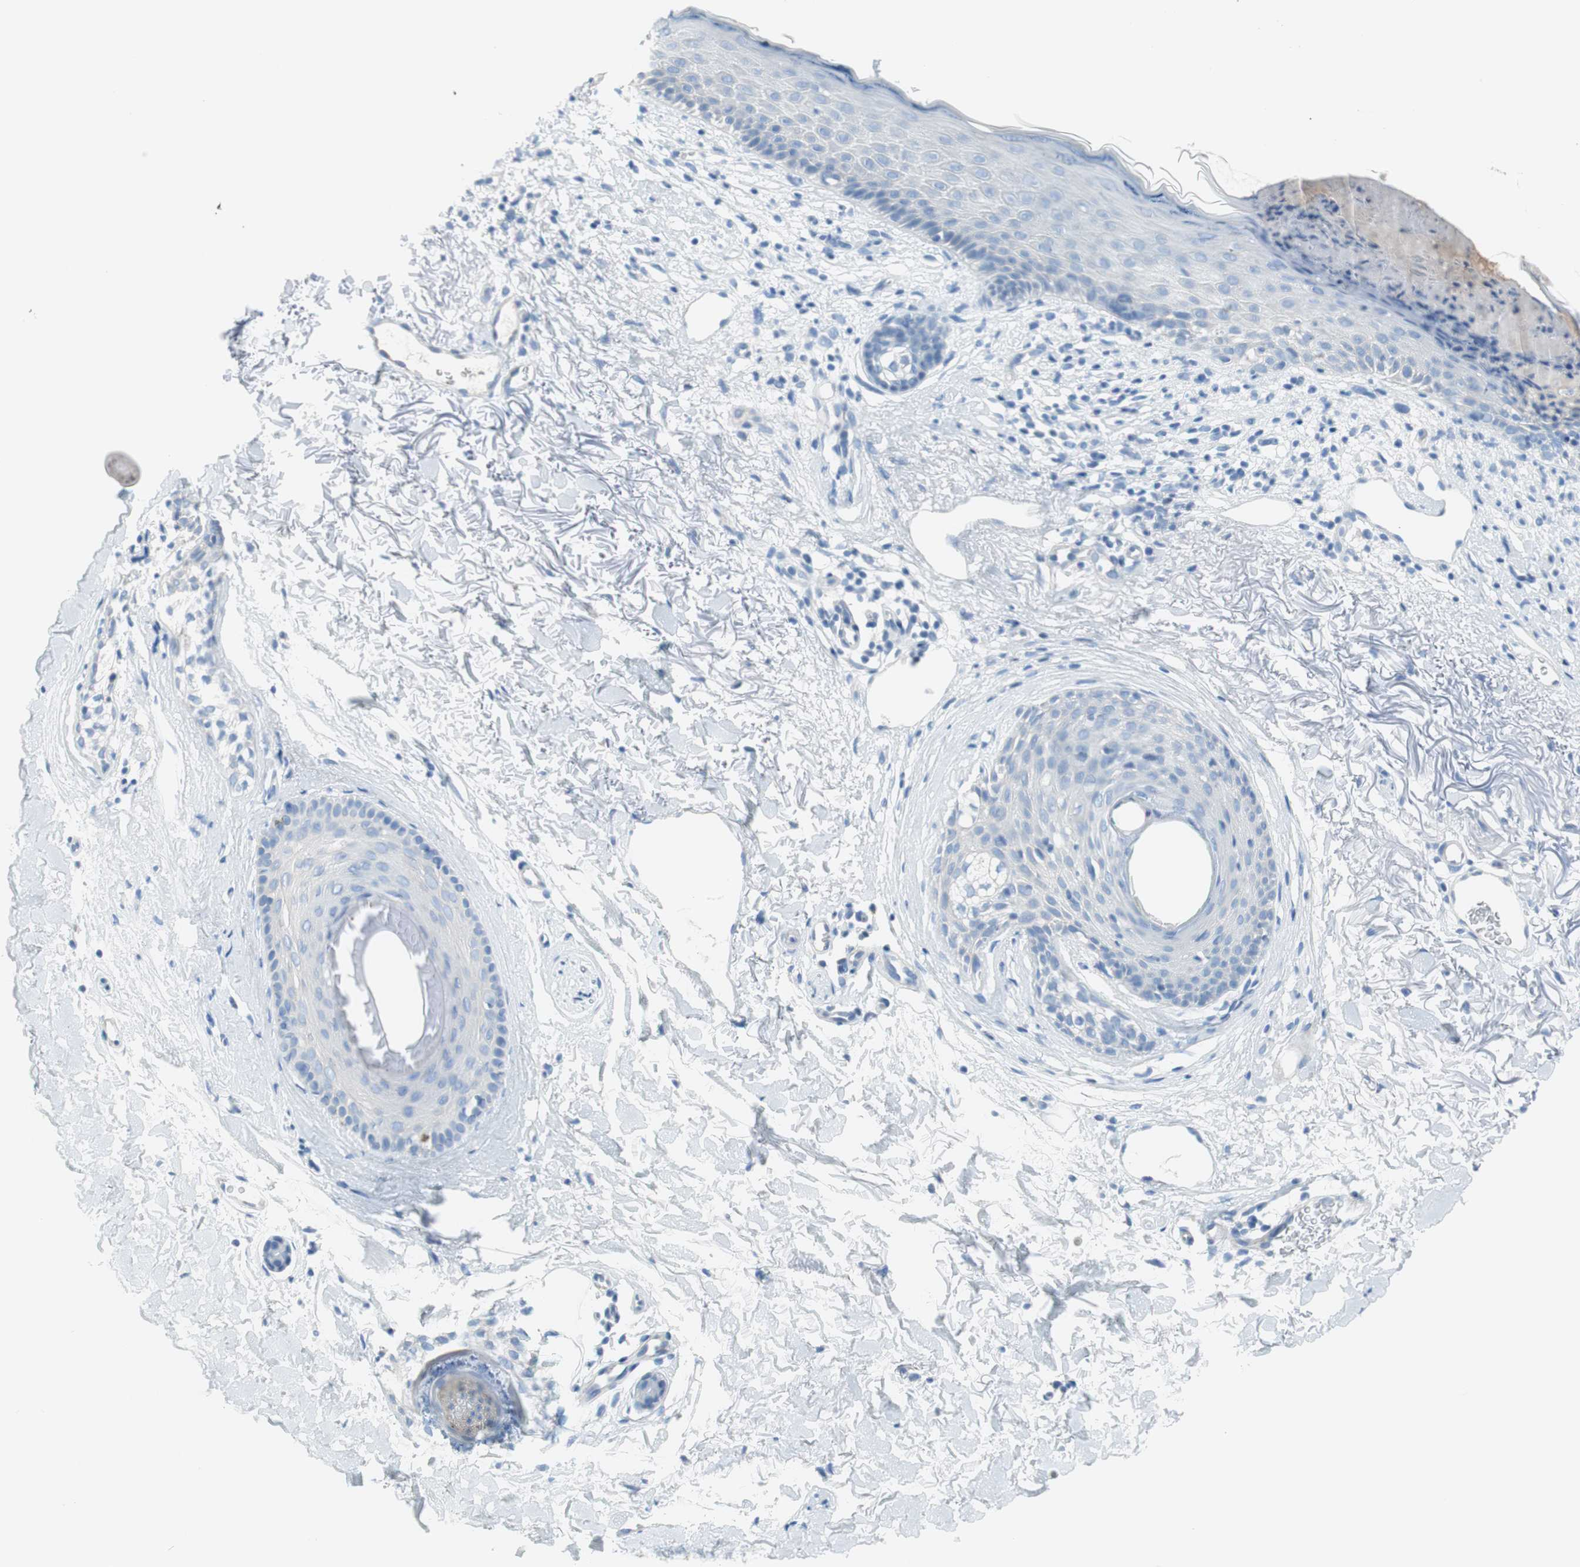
{"staining": {"intensity": "negative", "quantity": "none", "location": "none"}, "tissue": "skin cancer", "cell_type": "Tumor cells", "image_type": "cancer", "snomed": [{"axis": "morphology", "description": "Basal cell carcinoma"}, {"axis": "topography", "description": "Skin"}], "caption": "Basal cell carcinoma (skin) stained for a protein using immunohistochemistry (IHC) demonstrates no staining tumor cells.", "gene": "MYH1", "patient": {"sex": "female", "age": 70}}